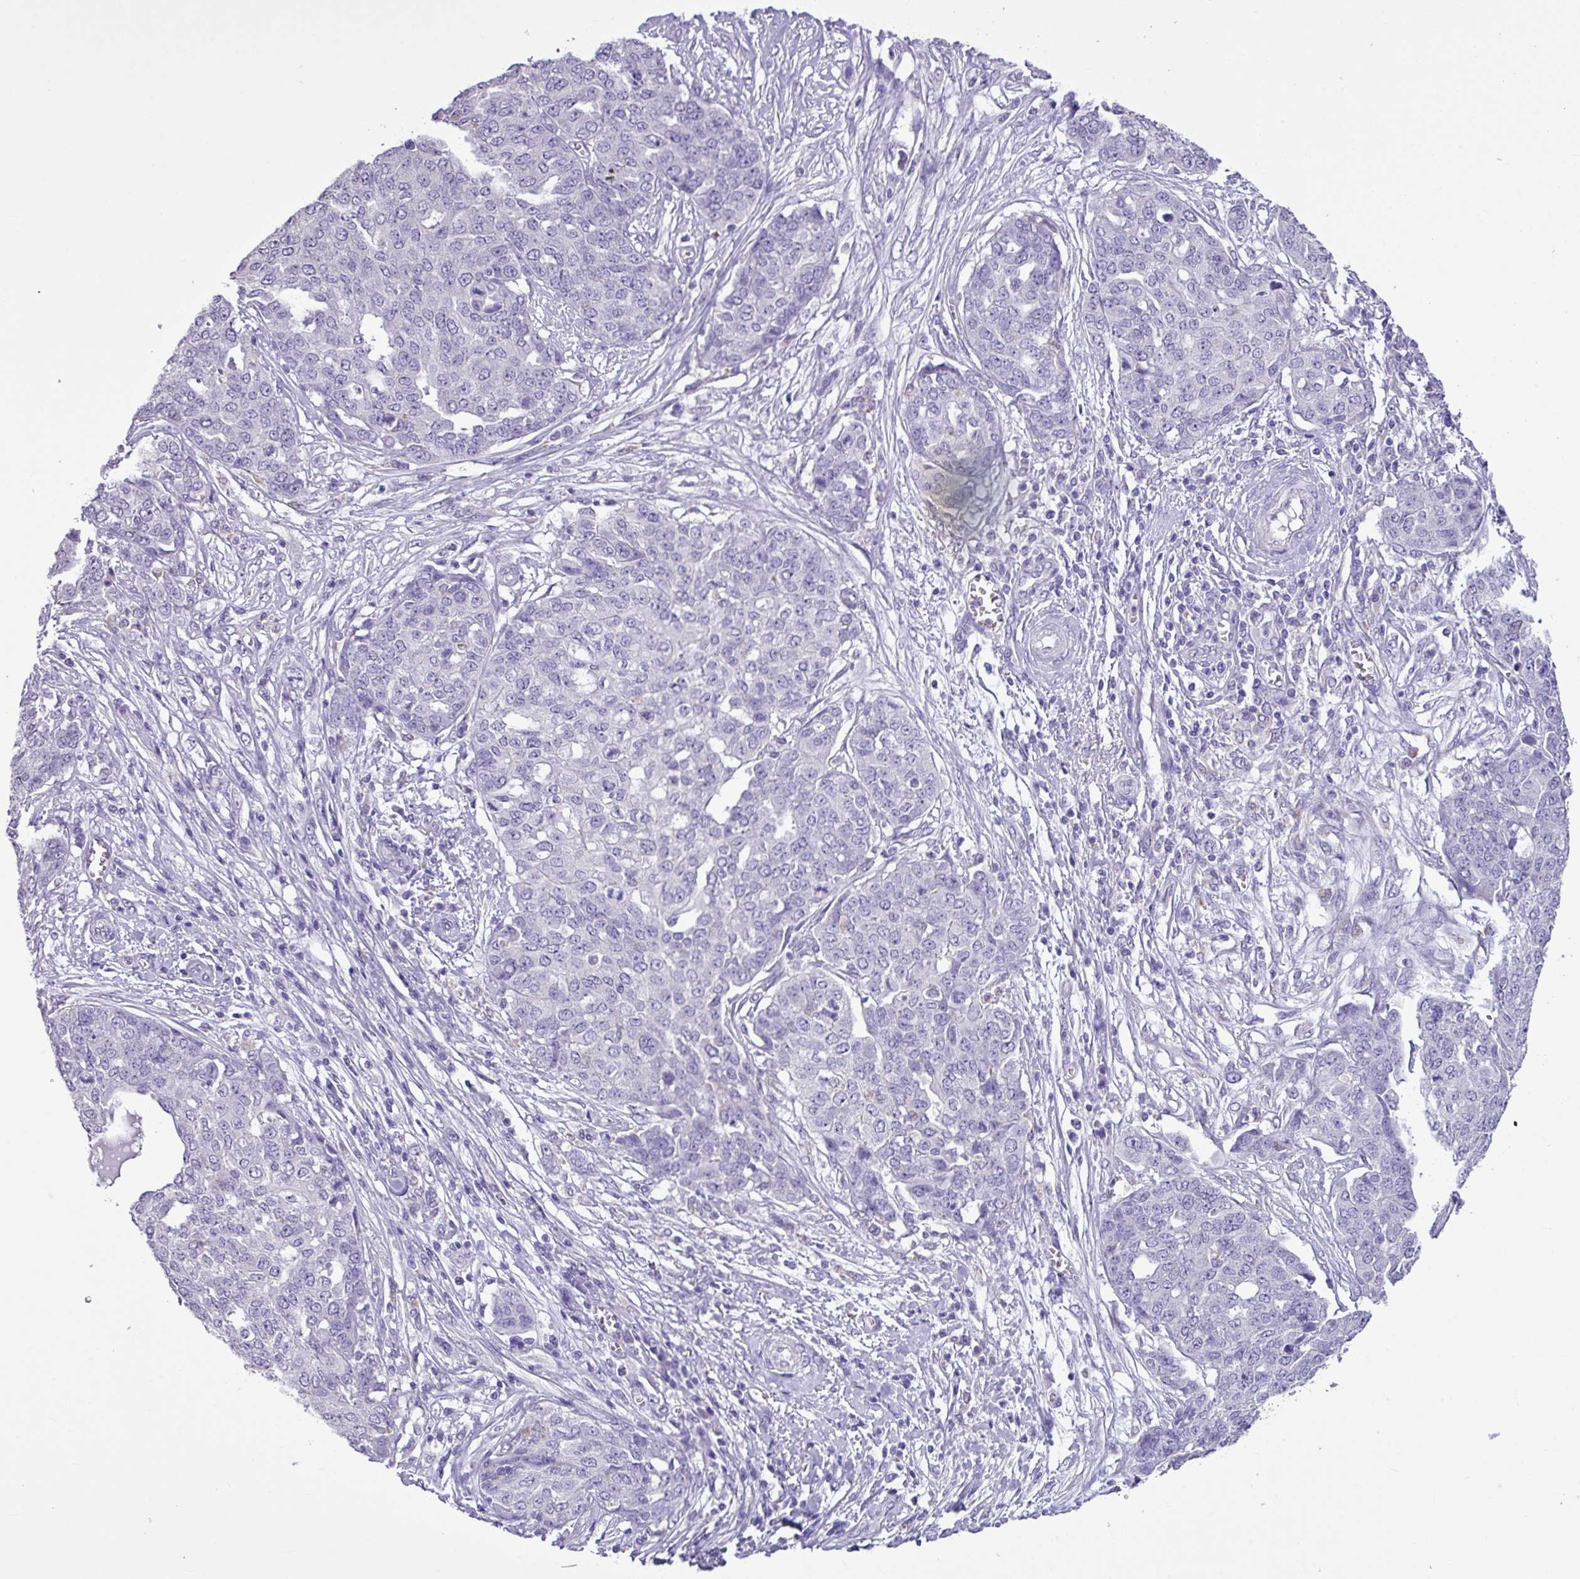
{"staining": {"intensity": "negative", "quantity": "none", "location": "none"}, "tissue": "ovarian cancer", "cell_type": "Tumor cells", "image_type": "cancer", "snomed": [{"axis": "morphology", "description": "Cystadenocarcinoma, serous, NOS"}, {"axis": "topography", "description": "Soft tissue"}, {"axis": "topography", "description": "Ovary"}], "caption": "Immunohistochemistry of human ovarian cancer exhibits no positivity in tumor cells.", "gene": "ALDH2", "patient": {"sex": "female", "age": 57}}